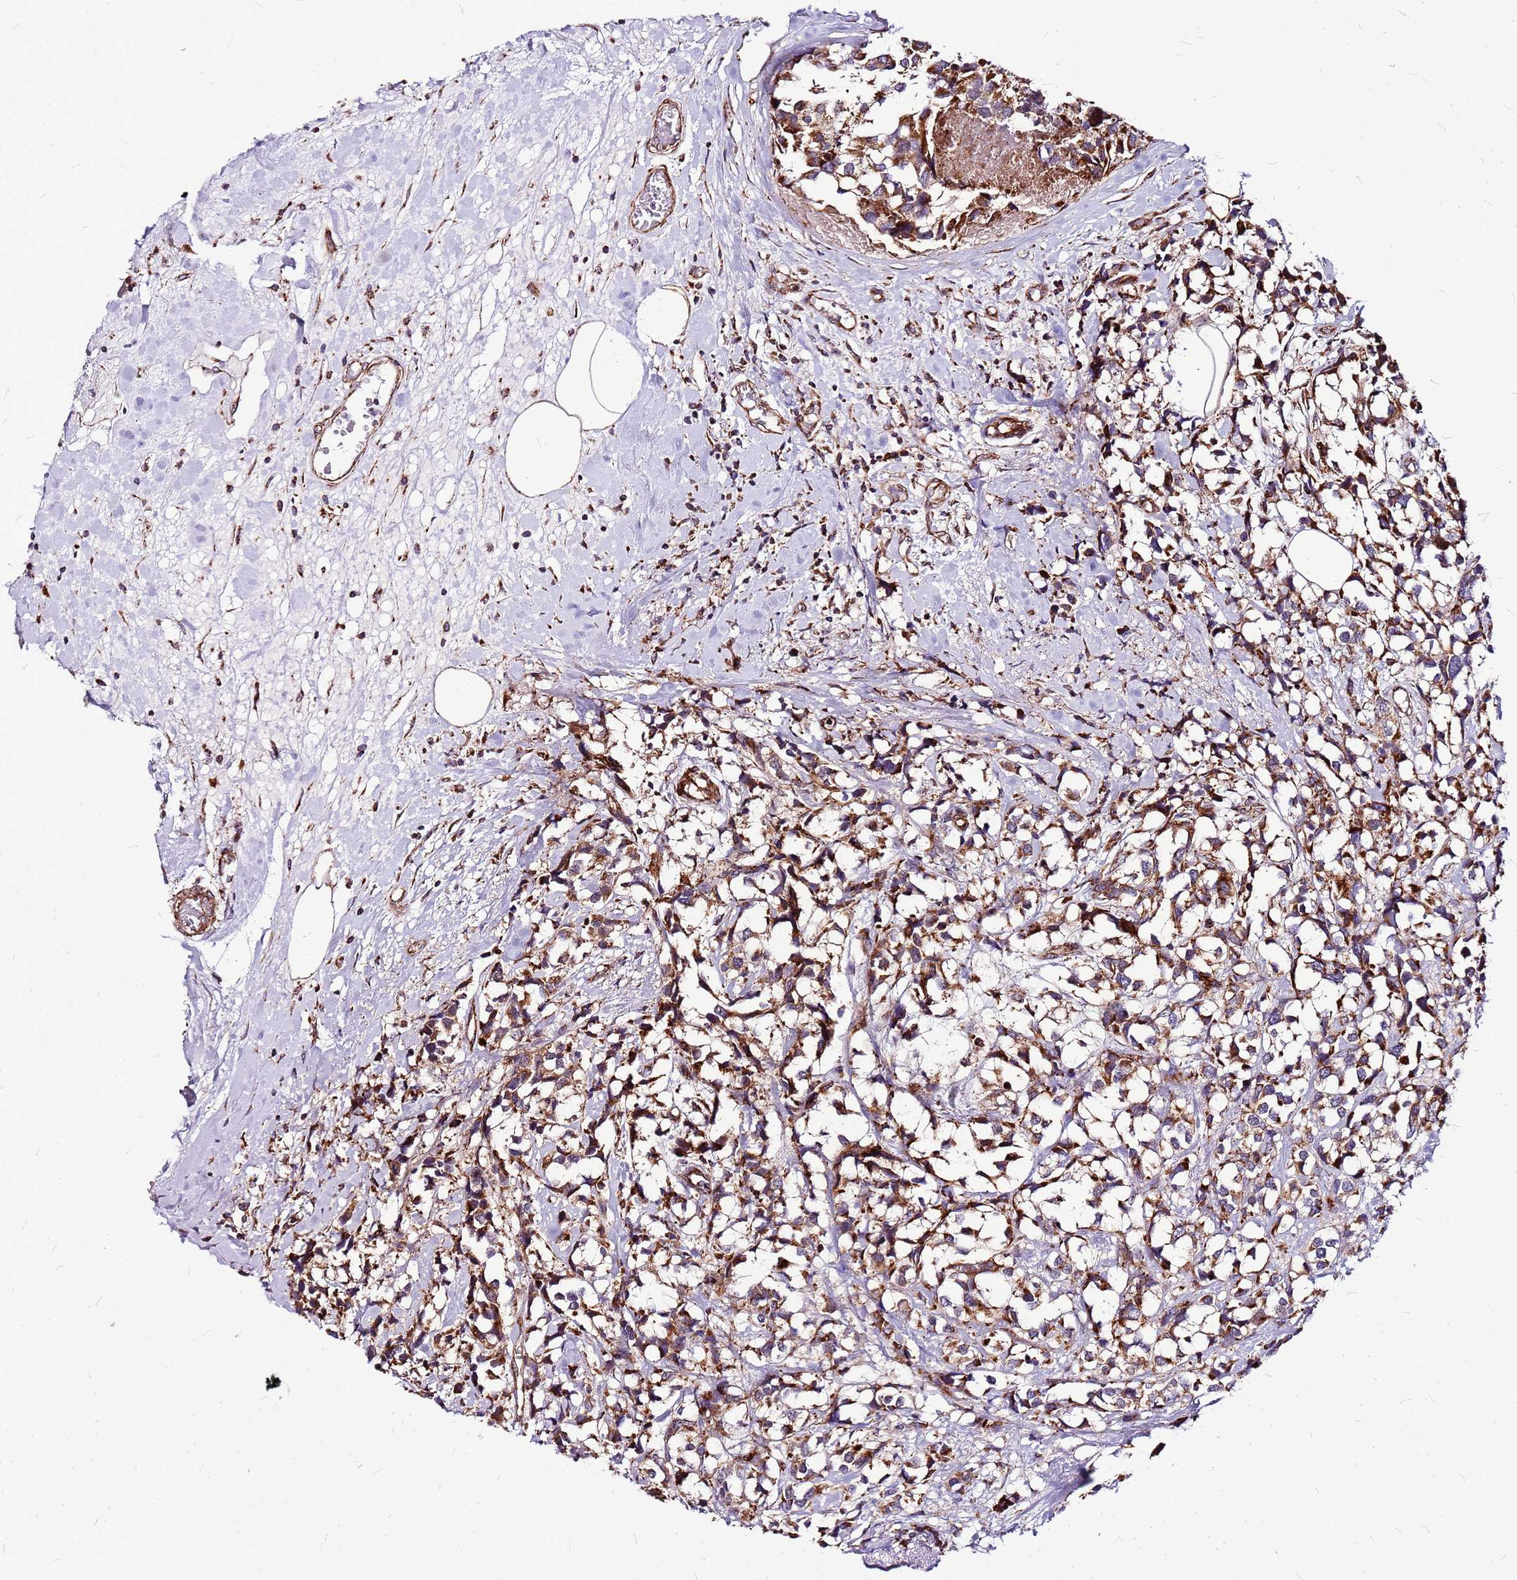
{"staining": {"intensity": "moderate", "quantity": ">75%", "location": "cytoplasmic/membranous"}, "tissue": "breast cancer", "cell_type": "Tumor cells", "image_type": "cancer", "snomed": [{"axis": "morphology", "description": "Lobular carcinoma"}, {"axis": "topography", "description": "Breast"}], "caption": "Immunohistochemical staining of human breast cancer (lobular carcinoma) exhibits medium levels of moderate cytoplasmic/membranous protein staining in about >75% of tumor cells.", "gene": "OR51T1", "patient": {"sex": "female", "age": 59}}